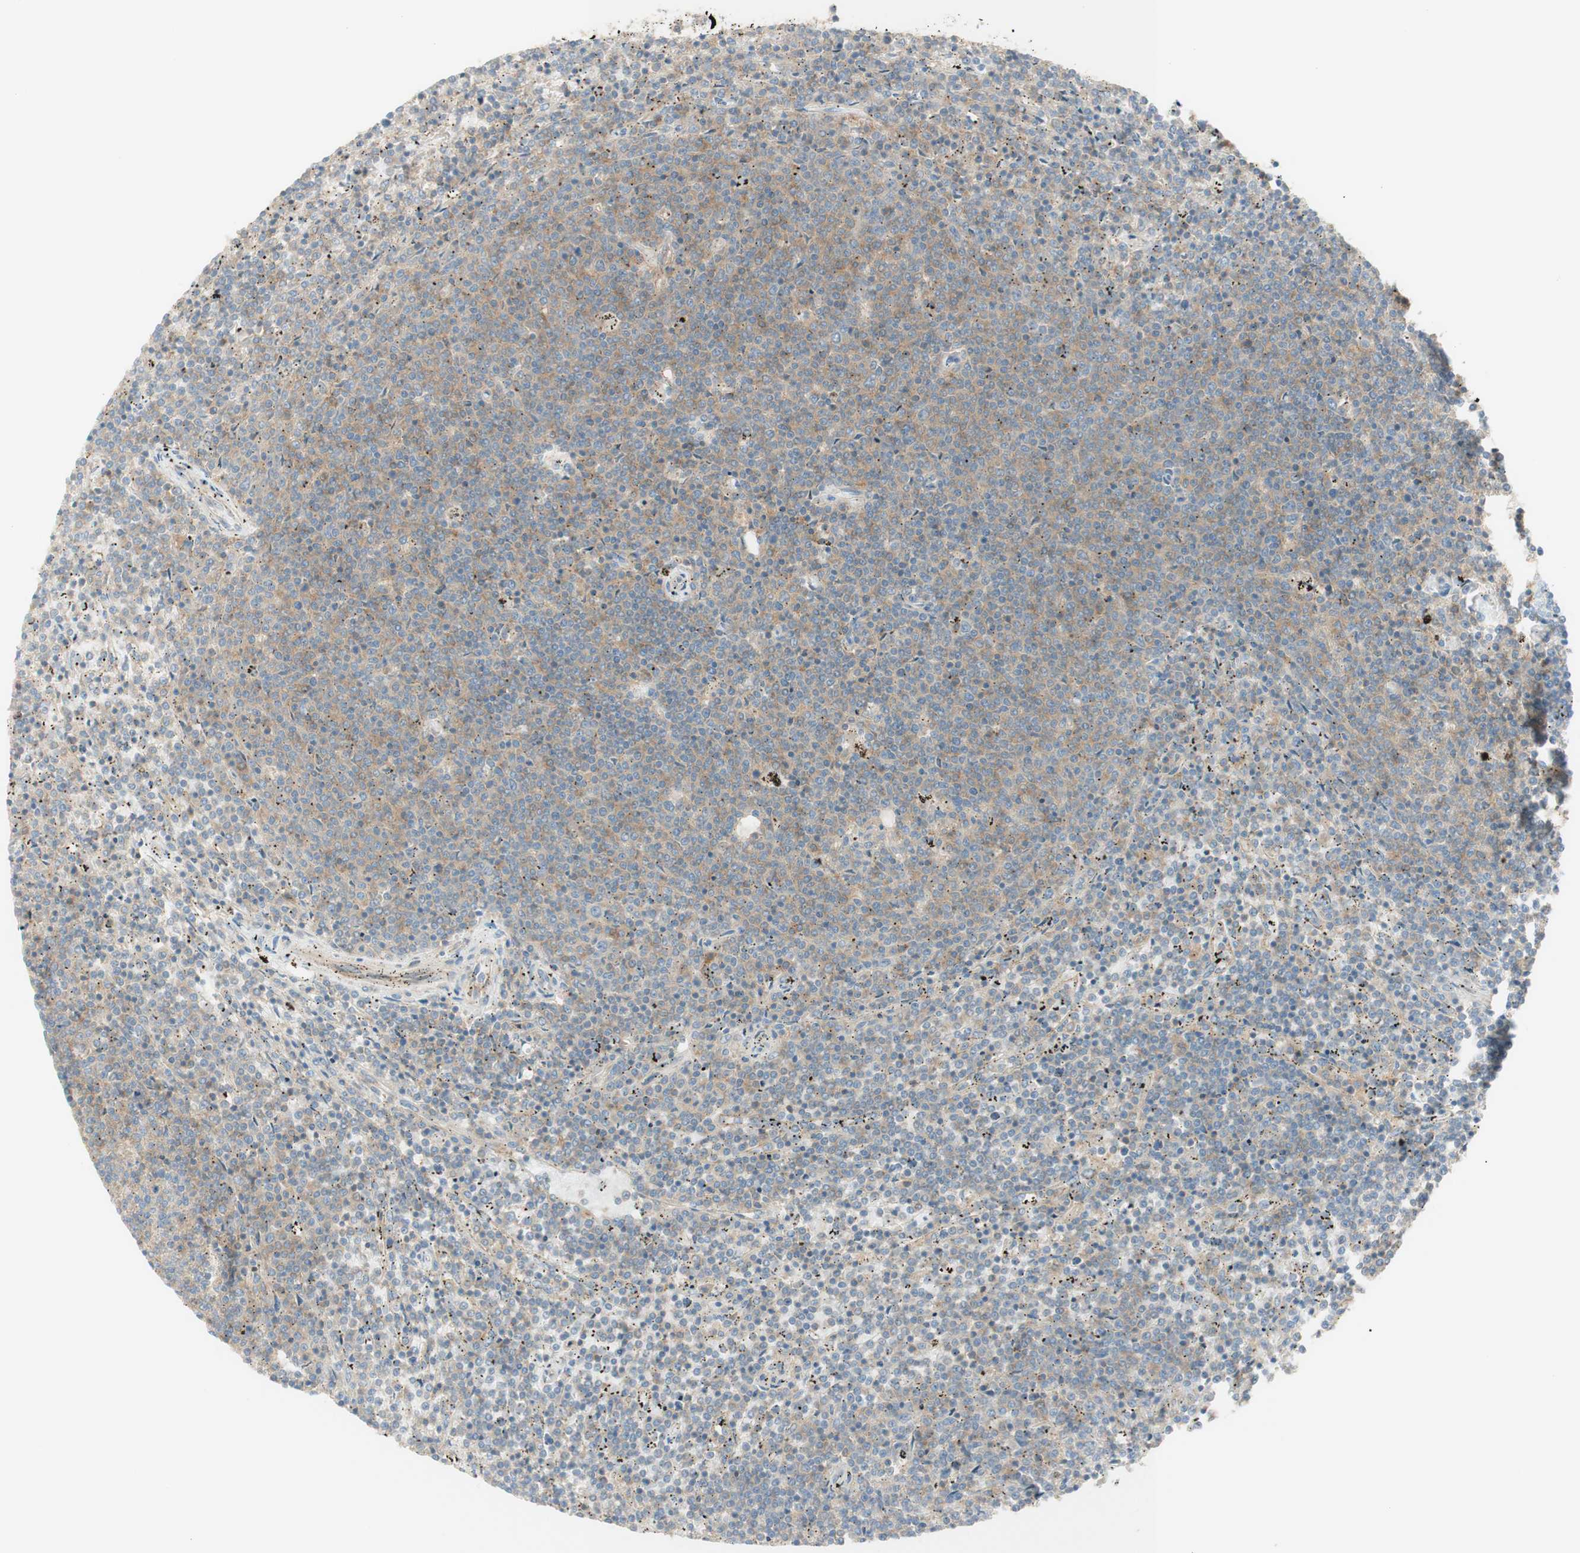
{"staining": {"intensity": "moderate", "quantity": "25%-75%", "location": "cytoplasmic/membranous"}, "tissue": "lymphoma", "cell_type": "Tumor cells", "image_type": "cancer", "snomed": [{"axis": "morphology", "description": "Malignant lymphoma, non-Hodgkin's type, Low grade"}, {"axis": "topography", "description": "Spleen"}], "caption": "Moderate cytoplasmic/membranous protein positivity is appreciated in about 25%-75% of tumor cells in lymphoma.", "gene": "IKBKG", "patient": {"sex": "female", "age": 50}}